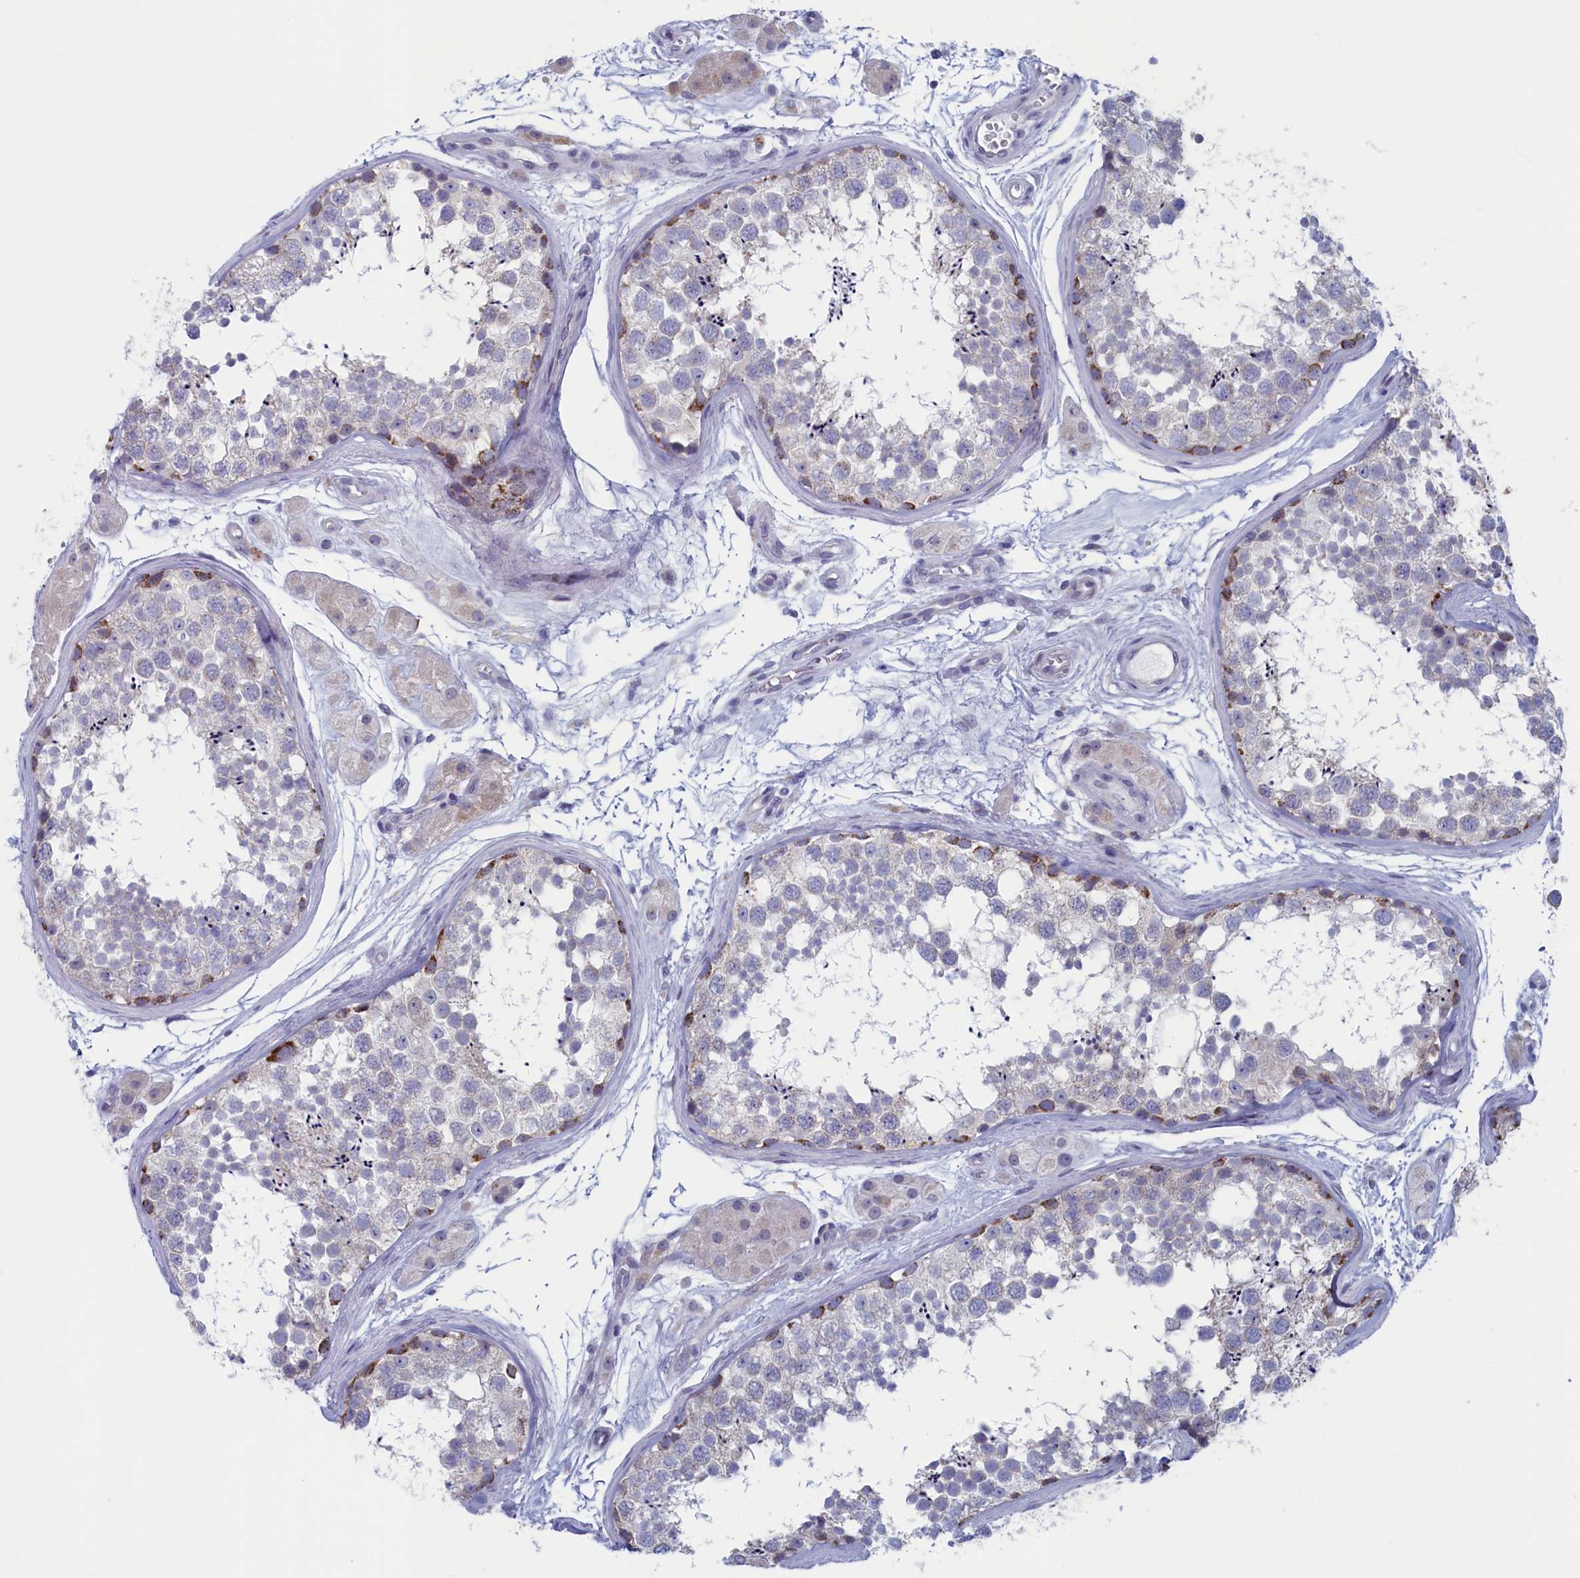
{"staining": {"intensity": "moderate", "quantity": "<25%", "location": "cytoplasmic/membranous"}, "tissue": "testis", "cell_type": "Cells in seminiferous ducts", "image_type": "normal", "snomed": [{"axis": "morphology", "description": "Normal tissue, NOS"}, {"axis": "topography", "description": "Testis"}], "caption": "Immunohistochemistry (IHC) staining of unremarkable testis, which displays low levels of moderate cytoplasmic/membranous positivity in about <25% of cells in seminiferous ducts indicating moderate cytoplasmic/membranous protein positivity. The staining was performed using DAB (brown) for protein detection and nuclei were counterstained in hematoxylin (blue).", "gene": "WDR76", "patient": {"sex": "male", "age": 56}}